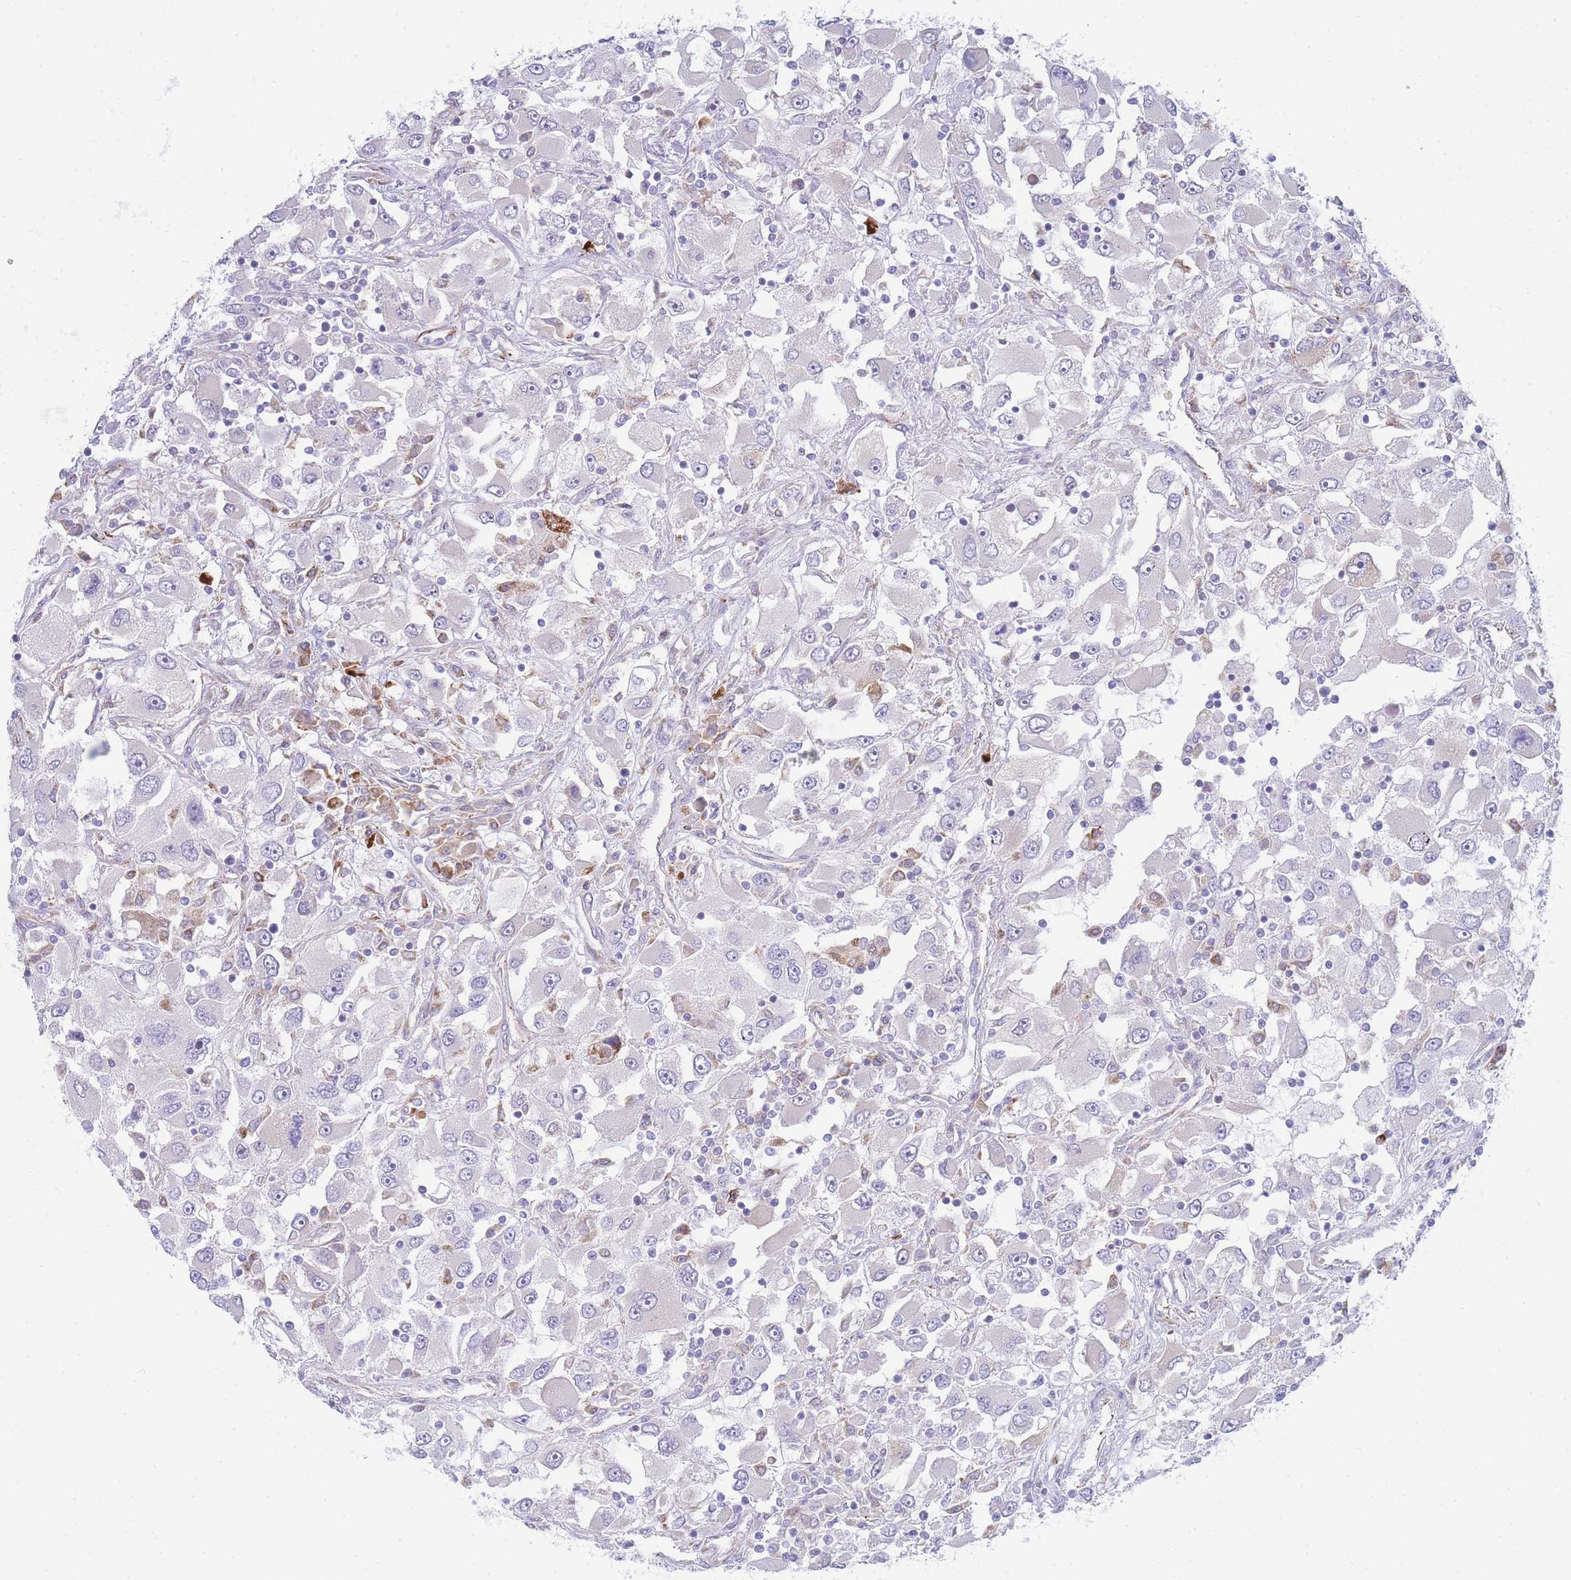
{"staining": {"intensity": "negative", "quantity": "none", "location": "none"}, "tissue": "renal cancer", "cell_type": "Tumor cells", "image_type": "cancer", "snomed": [{"axis": "morphology", "description": "Adenocarcinoma, NOS"}, {"axis": "topography", "description": "Kidney"}], "caption": "This is an immunohistochemistry micrograph of adenocarcinoma (renal). There is no positivity in tumor cells.", "gene": "ZNF510", "patient": {"sex": "female", "age": 52}}